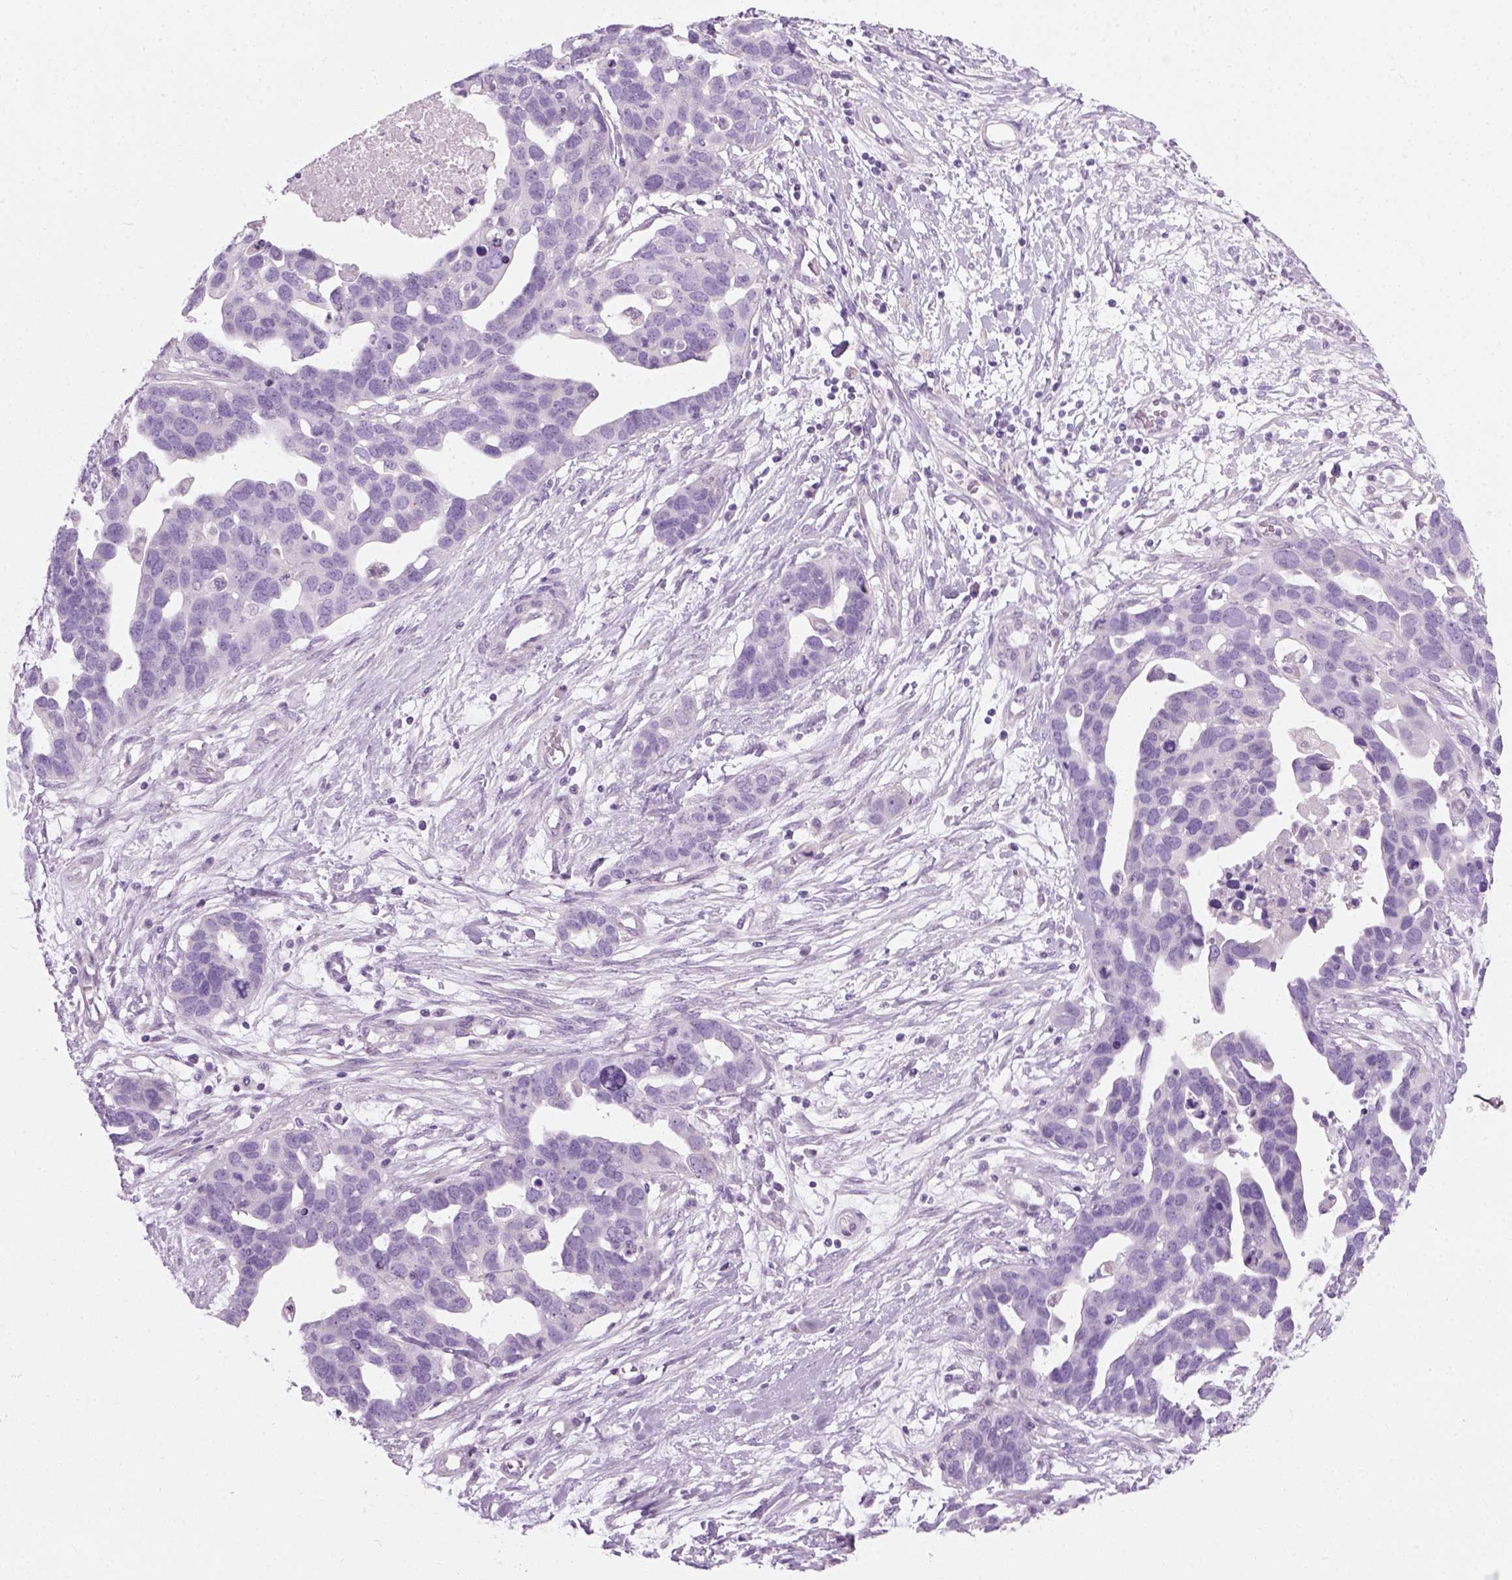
{"staining": {"intensity": "negative", "quantity": "none", "location": "none"}, "tissue": "ovarian cancer", "cell_type": "Tumor cells", "image_type": "cancer", "snomed": [{"axis": "morphology", "description": "Cystadenocarcinoma, serous, NOS"}, {"axis": "topography", "description": "Ovary"}], "caption": "Immunohistochemistry of serous cystadenocarcinoma (ovarian) shows no expression in tumor cells. (DAB IHC with hematoxylin counter stain).", "gene": "CIBAR2", "patient": {"sex": "female", "age": 54}}